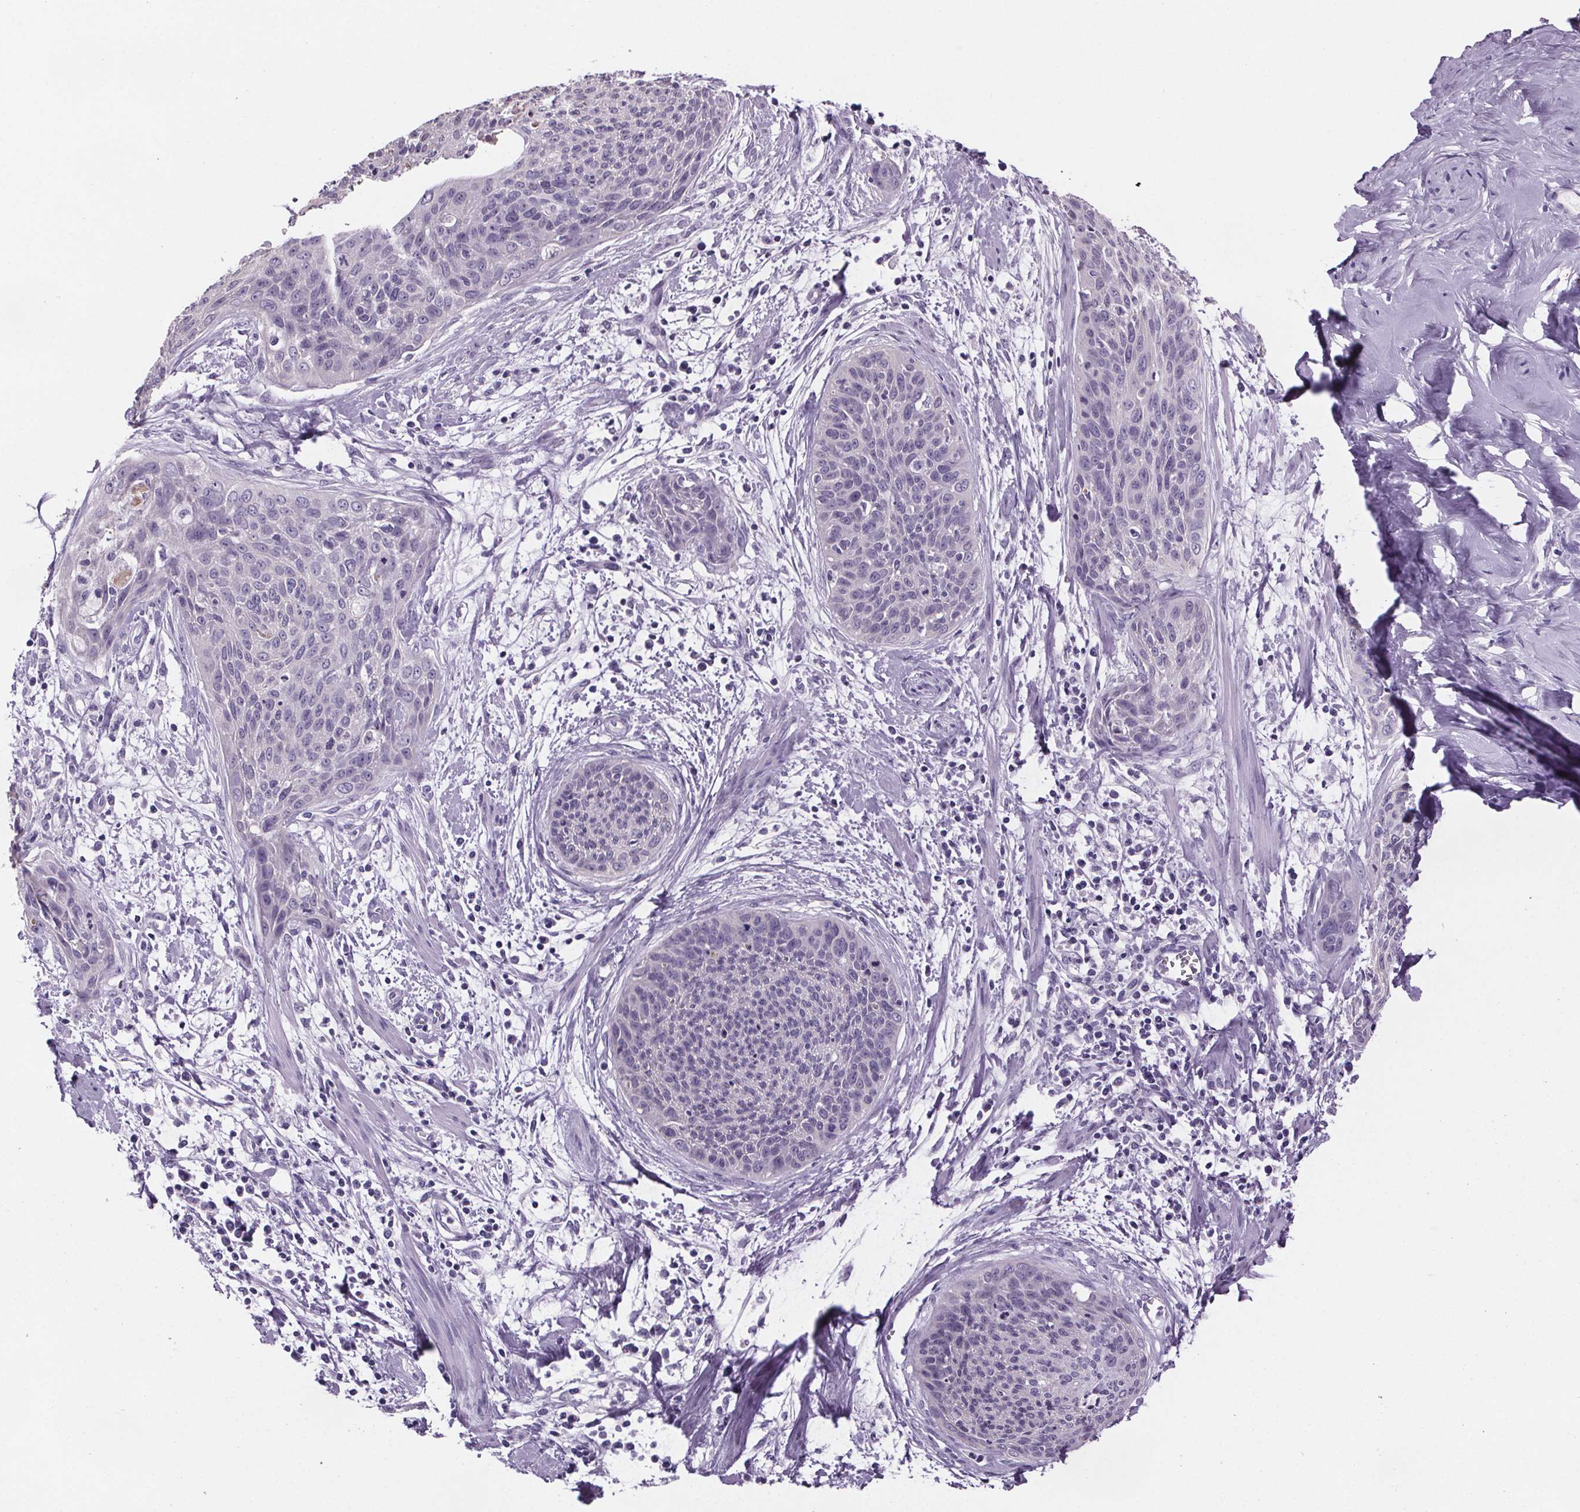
{"staining": {"intensity": "negative", "quantity": "none", "location": "none"}, "tissue": "cervical cancer", "cell_type": "Tumor cells", "image_type": "cancer", "snomed": [{"axis": "morphology", "description": "Squamous cell carcinoma, NOS"}, {"axis": "topography", "description": "Cervix"}], "caption": "Tumor cells are negative for brown protein staining in squamous cell carcinoma (cervical). (Immunohistochemistry (ihc), brightfield microscopy, high magnification).", "gene": "CUBN", "patient": {"sex": "female", "age": 55}}